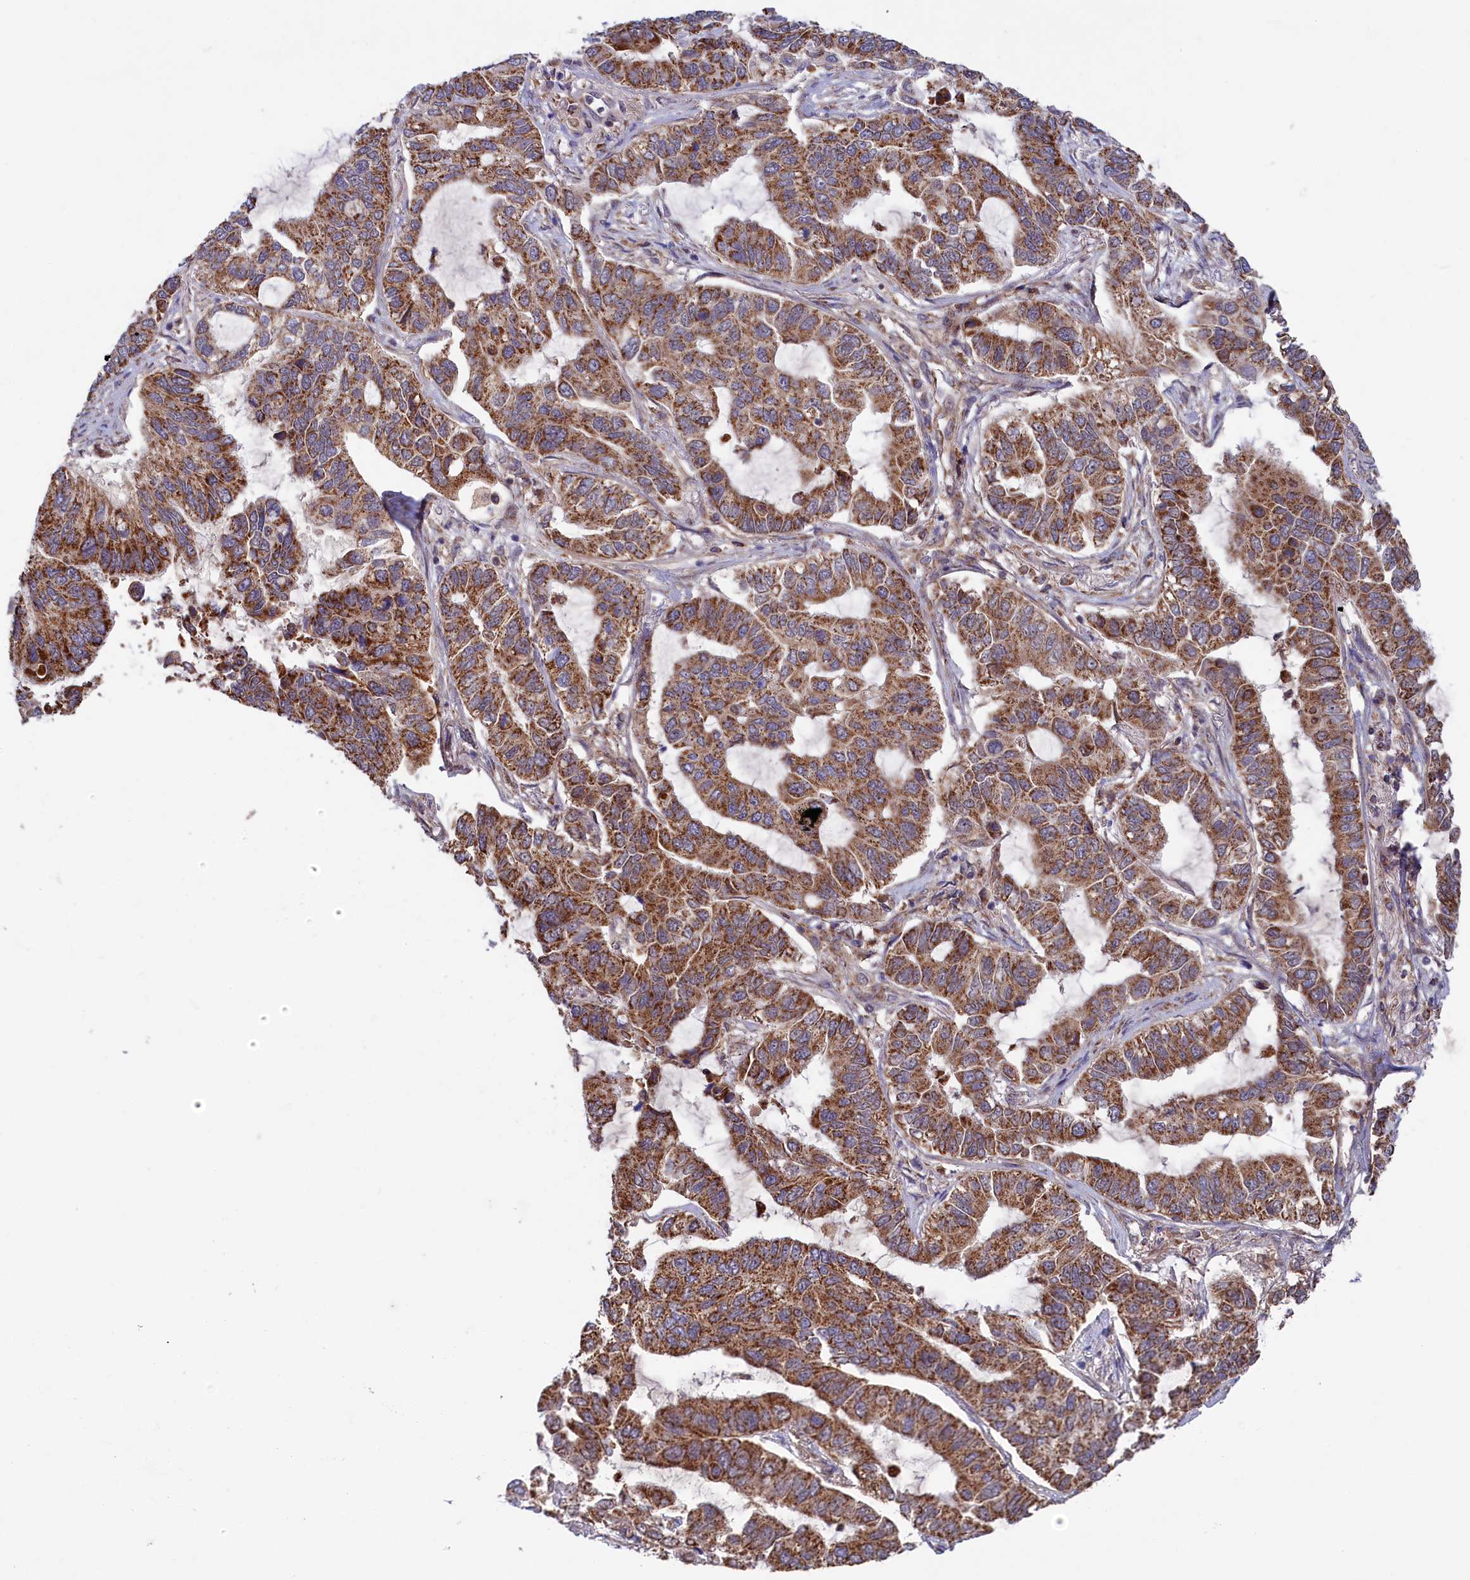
{"staining": {"intensity": "strong", "quantity": ">75%", "location": "cytoplasmic/membranous"}, "tissue": "lung cancer", "cell_type": "Tumor cells", "image_type": "cancer", "snomed": [{"axis": "morphology", "description": "Adenocarcinoma, NOS"}, {"axis": "topography", "description": "Lung"}], "caption": "The photomicrograph exhibits immunohistochemical staining of lung adenocarcinoma. There is strong cytoplasmic/membranous expression is seen in approximately >75% of tumor cells.", "gene": "DUS3L", "patient": {"sex": "male", "age": 64}}